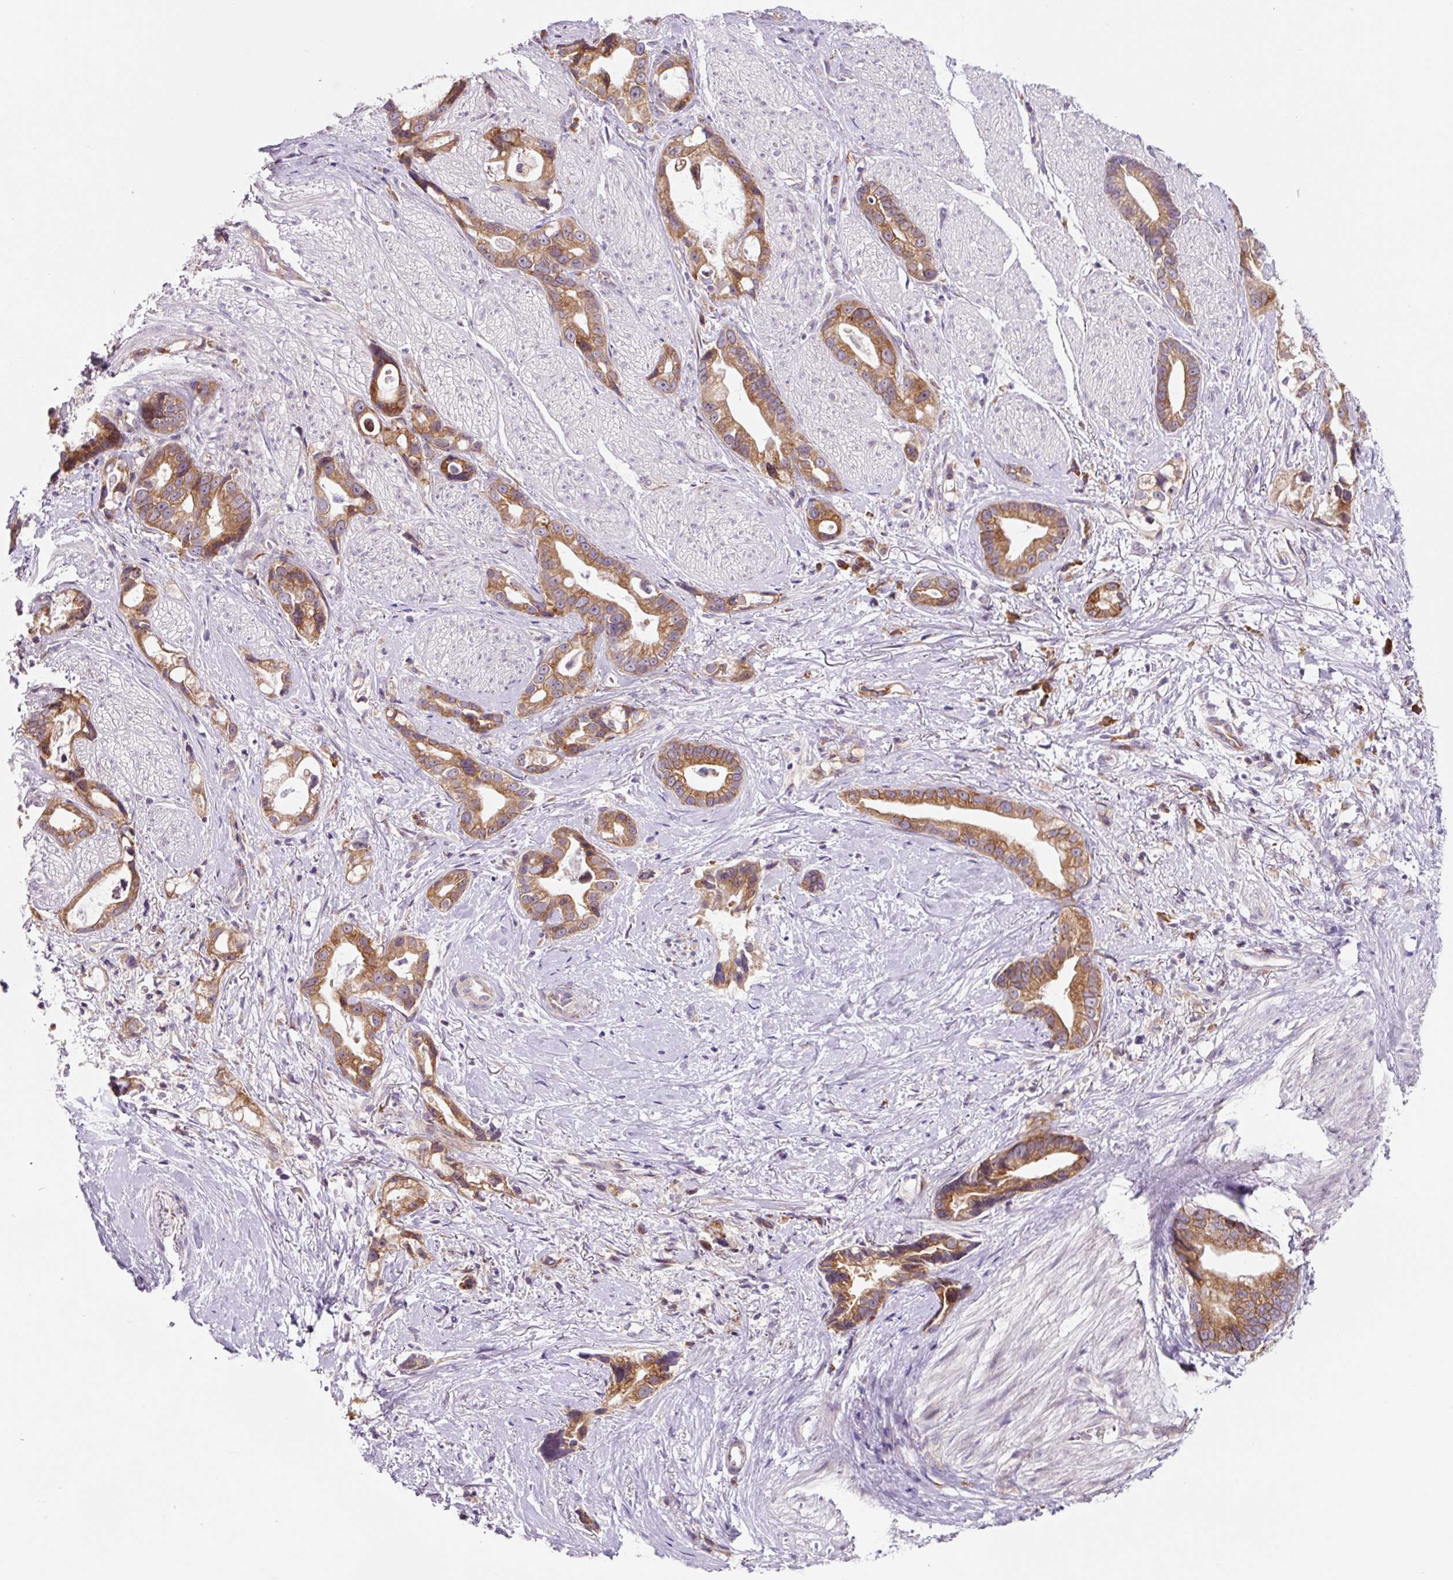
{"staining": {"intensity": "moderate", "quantity": ">75%", "location": "cytoplasmic/membranous"}, "tissue": "stomach cancer", "cell_type": "Tumor cells", "image_type": "cancer", "snomed": [{"axis": "morphology", "description": "Adenocarcinoma, NOS"}, {"axis": "topography", "description": "Stomach"}], "caption": "Moderate cytoplasmic/membranous expression for a protein is appreciated in approximately >75% of tumor cells of stomach cancer using immunohistochemistry.", "gene": "RPL41", "patient": {"sex": "male", "age": 55}}